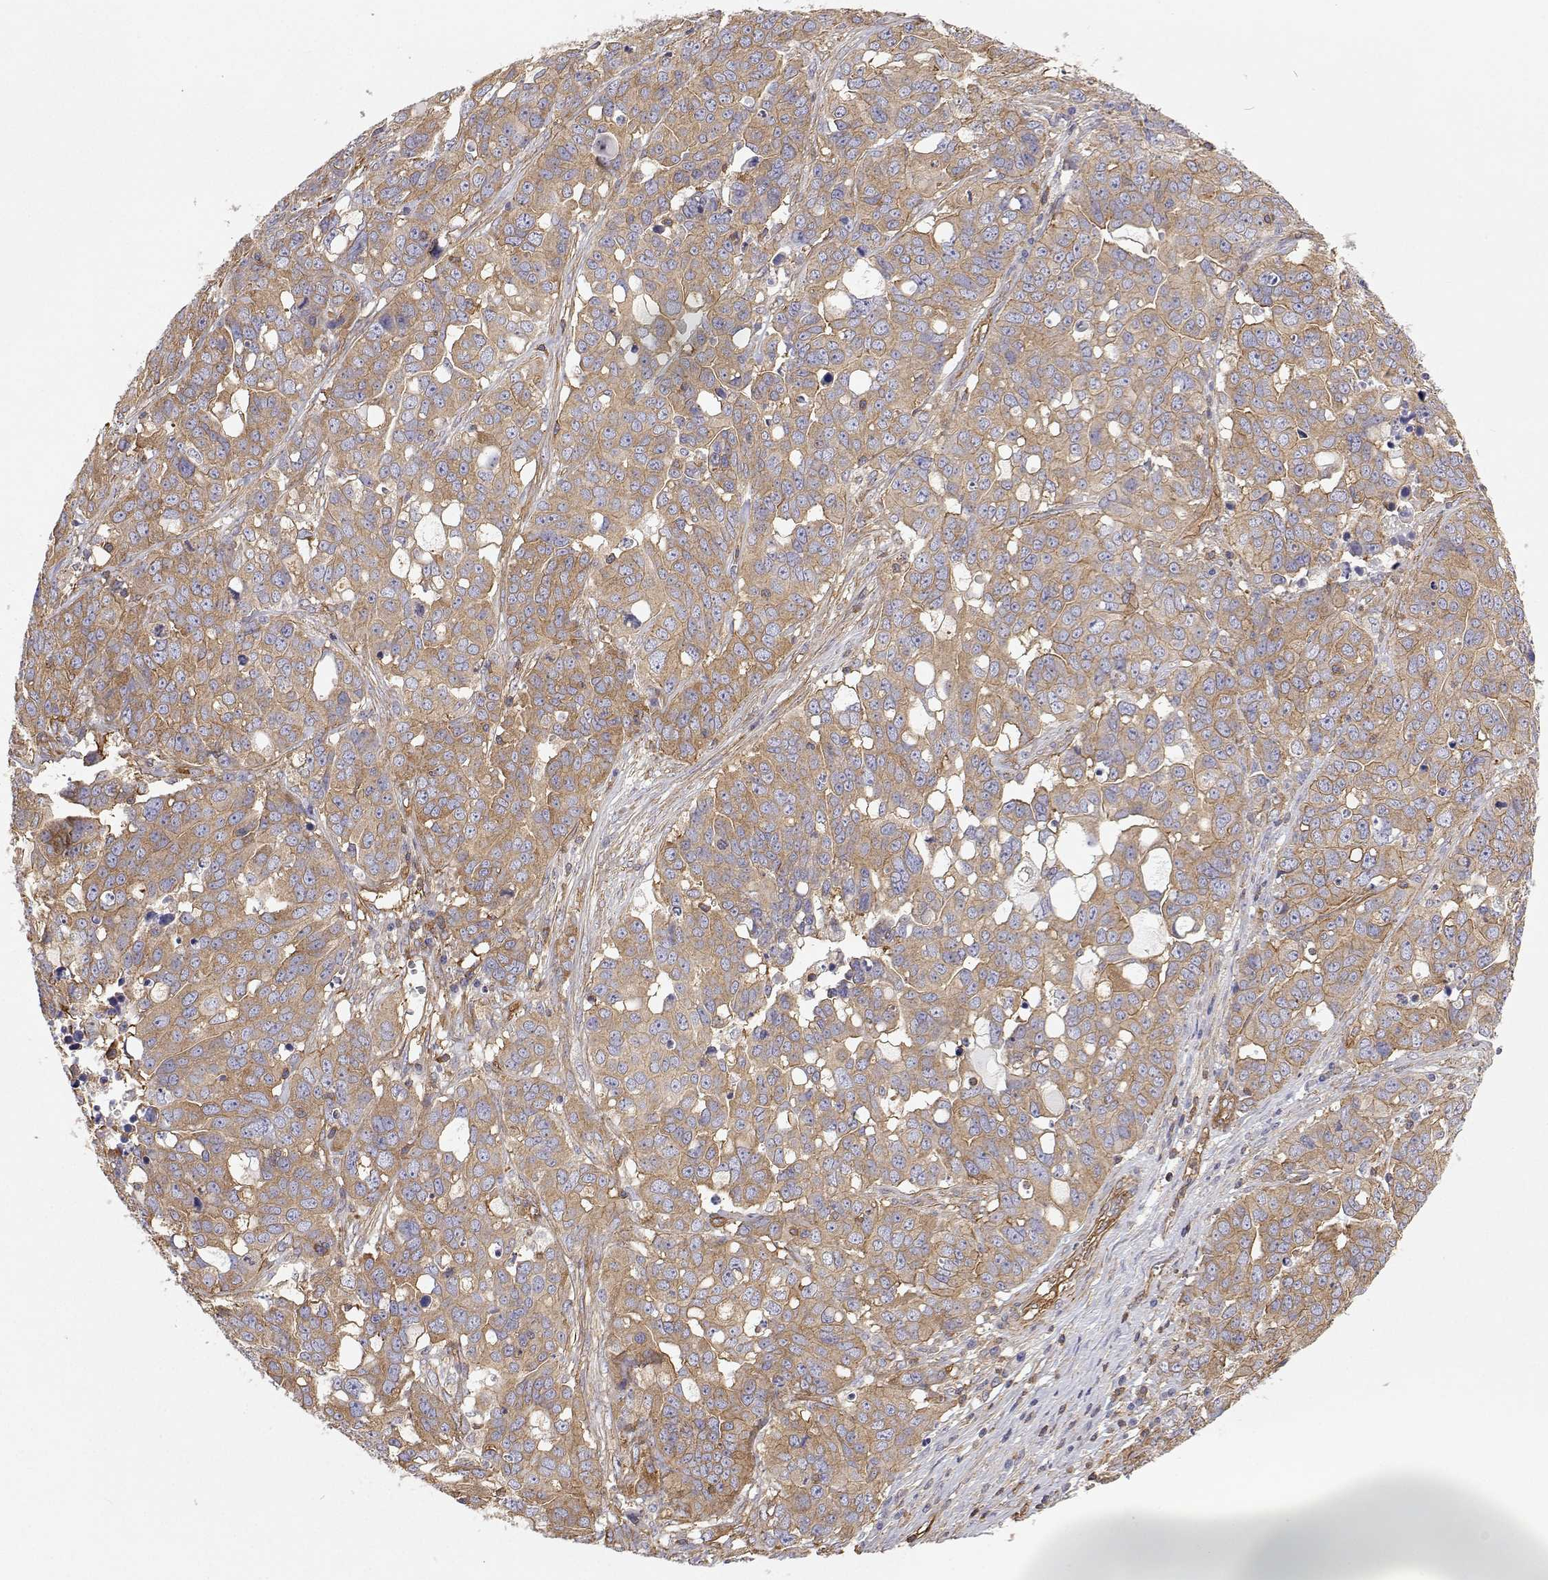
{"staining": {"intensity": "moderate", "quantity": ">75%", "location": "cytoplasmic/membranous"}, "tissue": "ovarian cancer", "cell_type": "Tumor cells", "image_type": "cancer", "snomed": [{"axis": "morphology", "description": "Carcinoma, endometroid"}, {"axis": "topography", "description": "Ovary"}], "caption": "A brown stain labels moderate cytoplasmic/membranous staining of a protein in human endometroid carcinoma (ovarian) tumor cells. Nuclei are stained in blue.", "gene": "MYH9", "patient": {"sex": "female", "age": 78}}